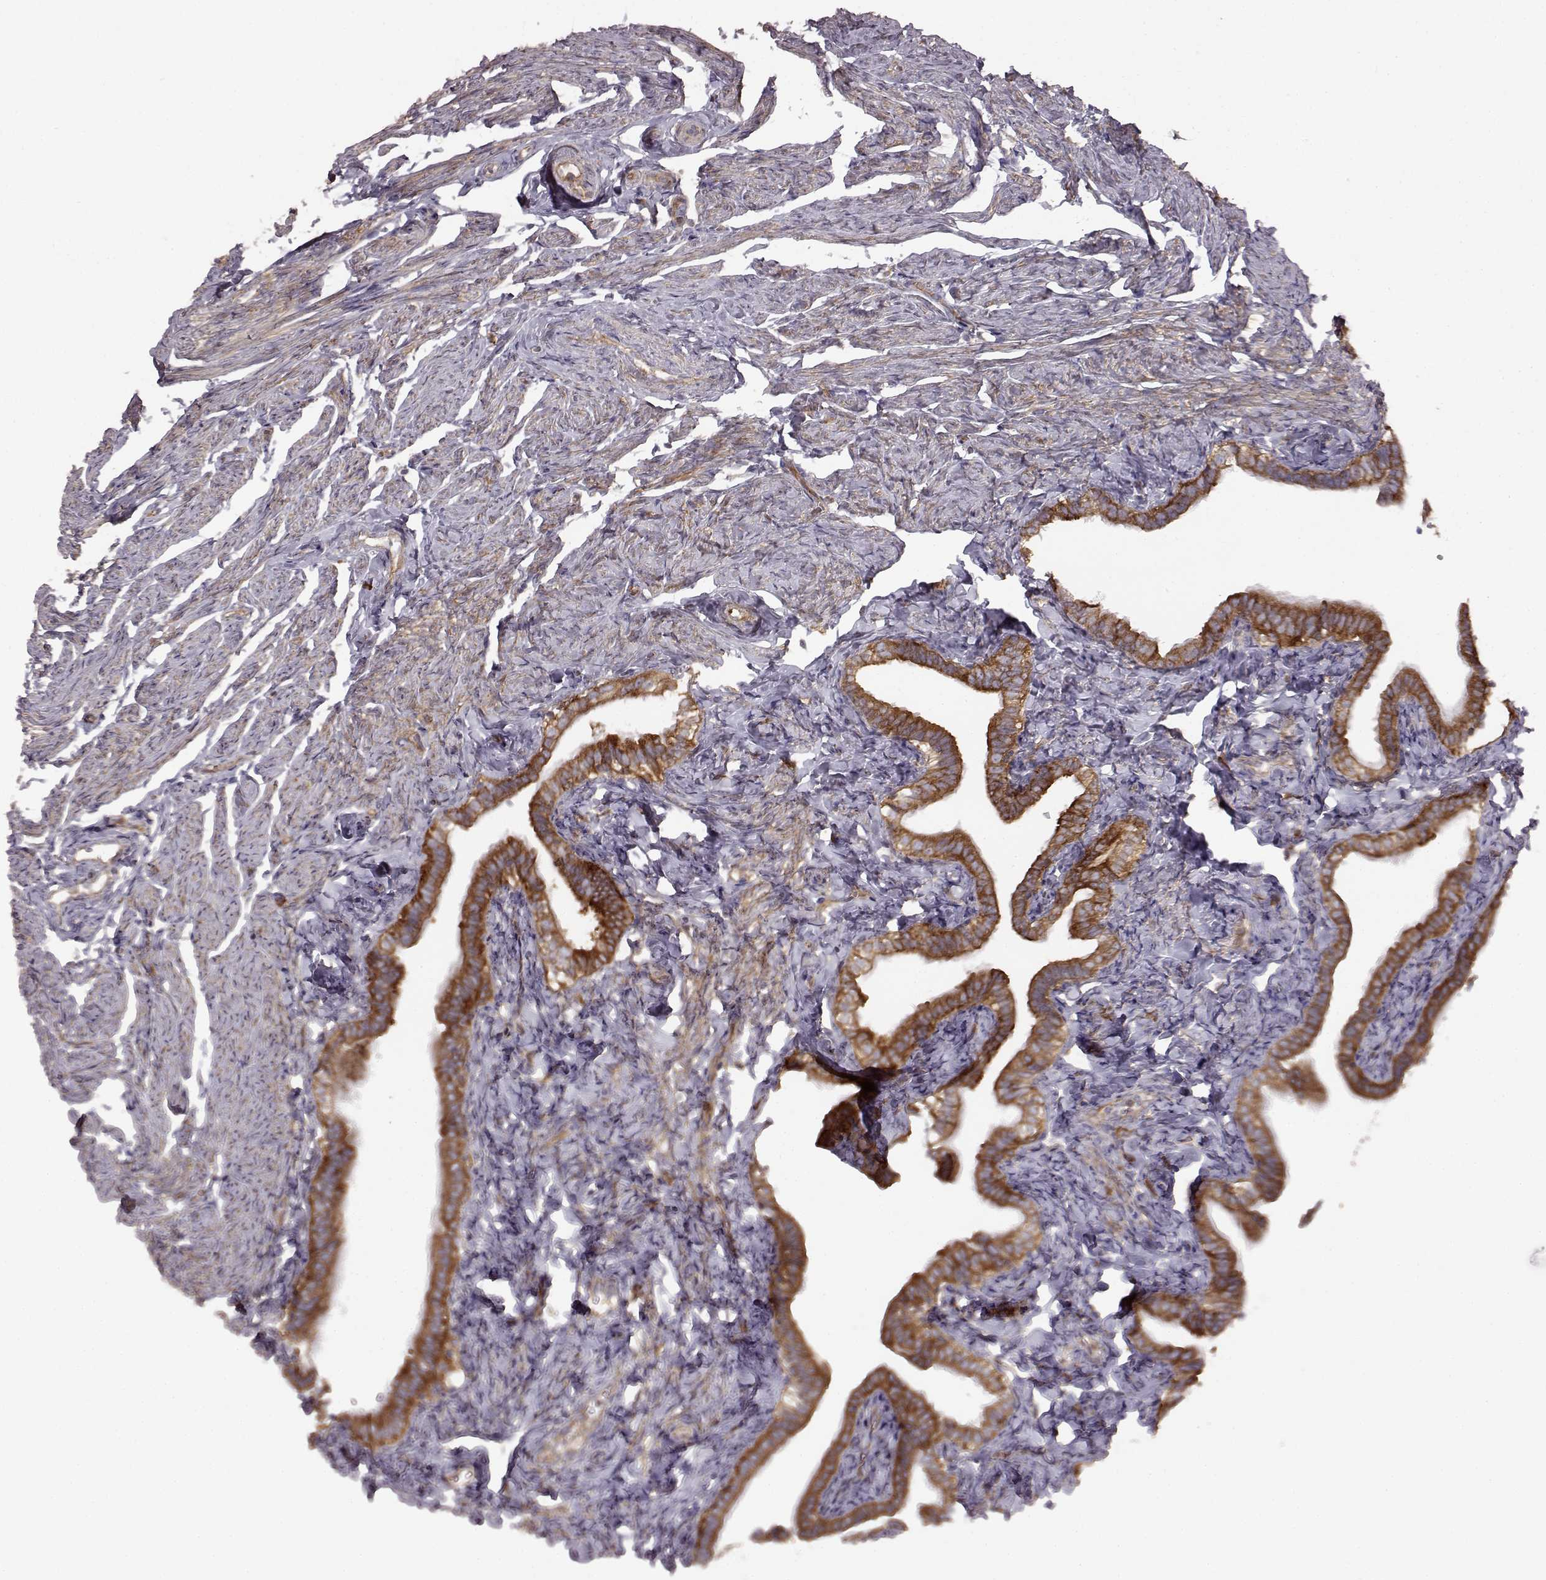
{"staining": {"intensity": "strong", "quantity": ">75%", "location": "cytoplasmic/membranous"}, "tissue": "fallopian tube", "cell_type": "Glandular cells", "image_type": "normal", "snomed": [{"axis": "morphology", "description": "Normal tissue, NOS"}, {"axis": "topography", "description": "Fallopian tube"}], "caption": "The image shows immunohistochemical staining of unremarkable fallopian tube. There is strong cytoplasmic/membranous expression is seen in approximately >75% of glandular cells.", "gene": "RABGAP1", "patient": {"sex": "female", "age": 41}}